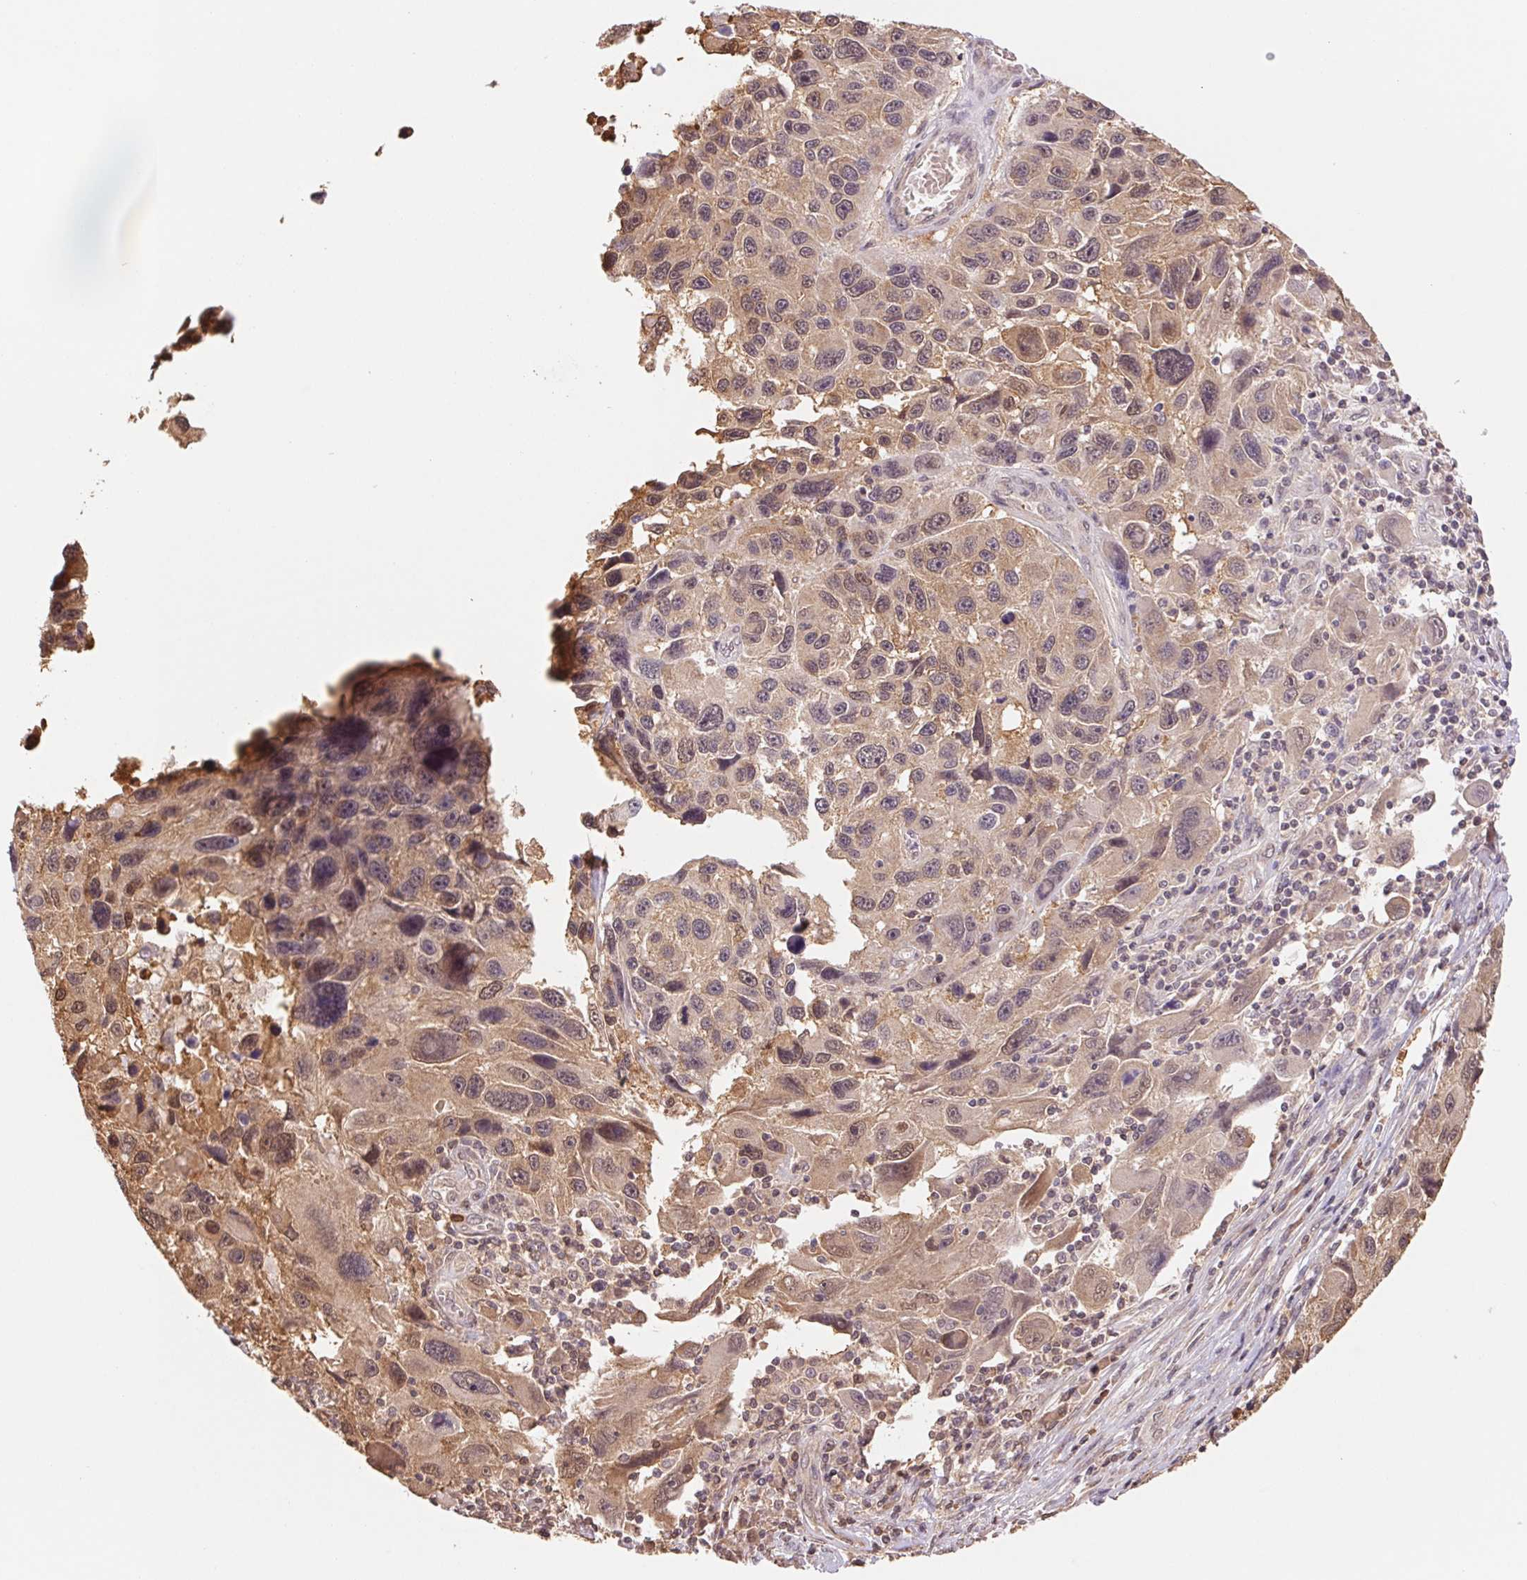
{"staining": {"intensity": "weak", "quantity": "25%-75%", "location": "cytoplasmic/membranous,nuclear"}, "tissue": "melanoma", "cell_type": "Tumor cells", "image_type": "cancer", "snomed": [{"axis": "morphology", "description": "Malignant melanoma, NOS"}, {"axis": "topography", "description": "Skin"}], "caption": "The photomicrograph reveals a brown stain indicating the presence of a protein in the cytoplasmic/membranous and nuclear of tumor cells in melanoma.", "gene": "CDC123", "patient": {"sex": "male", "age": 53}}